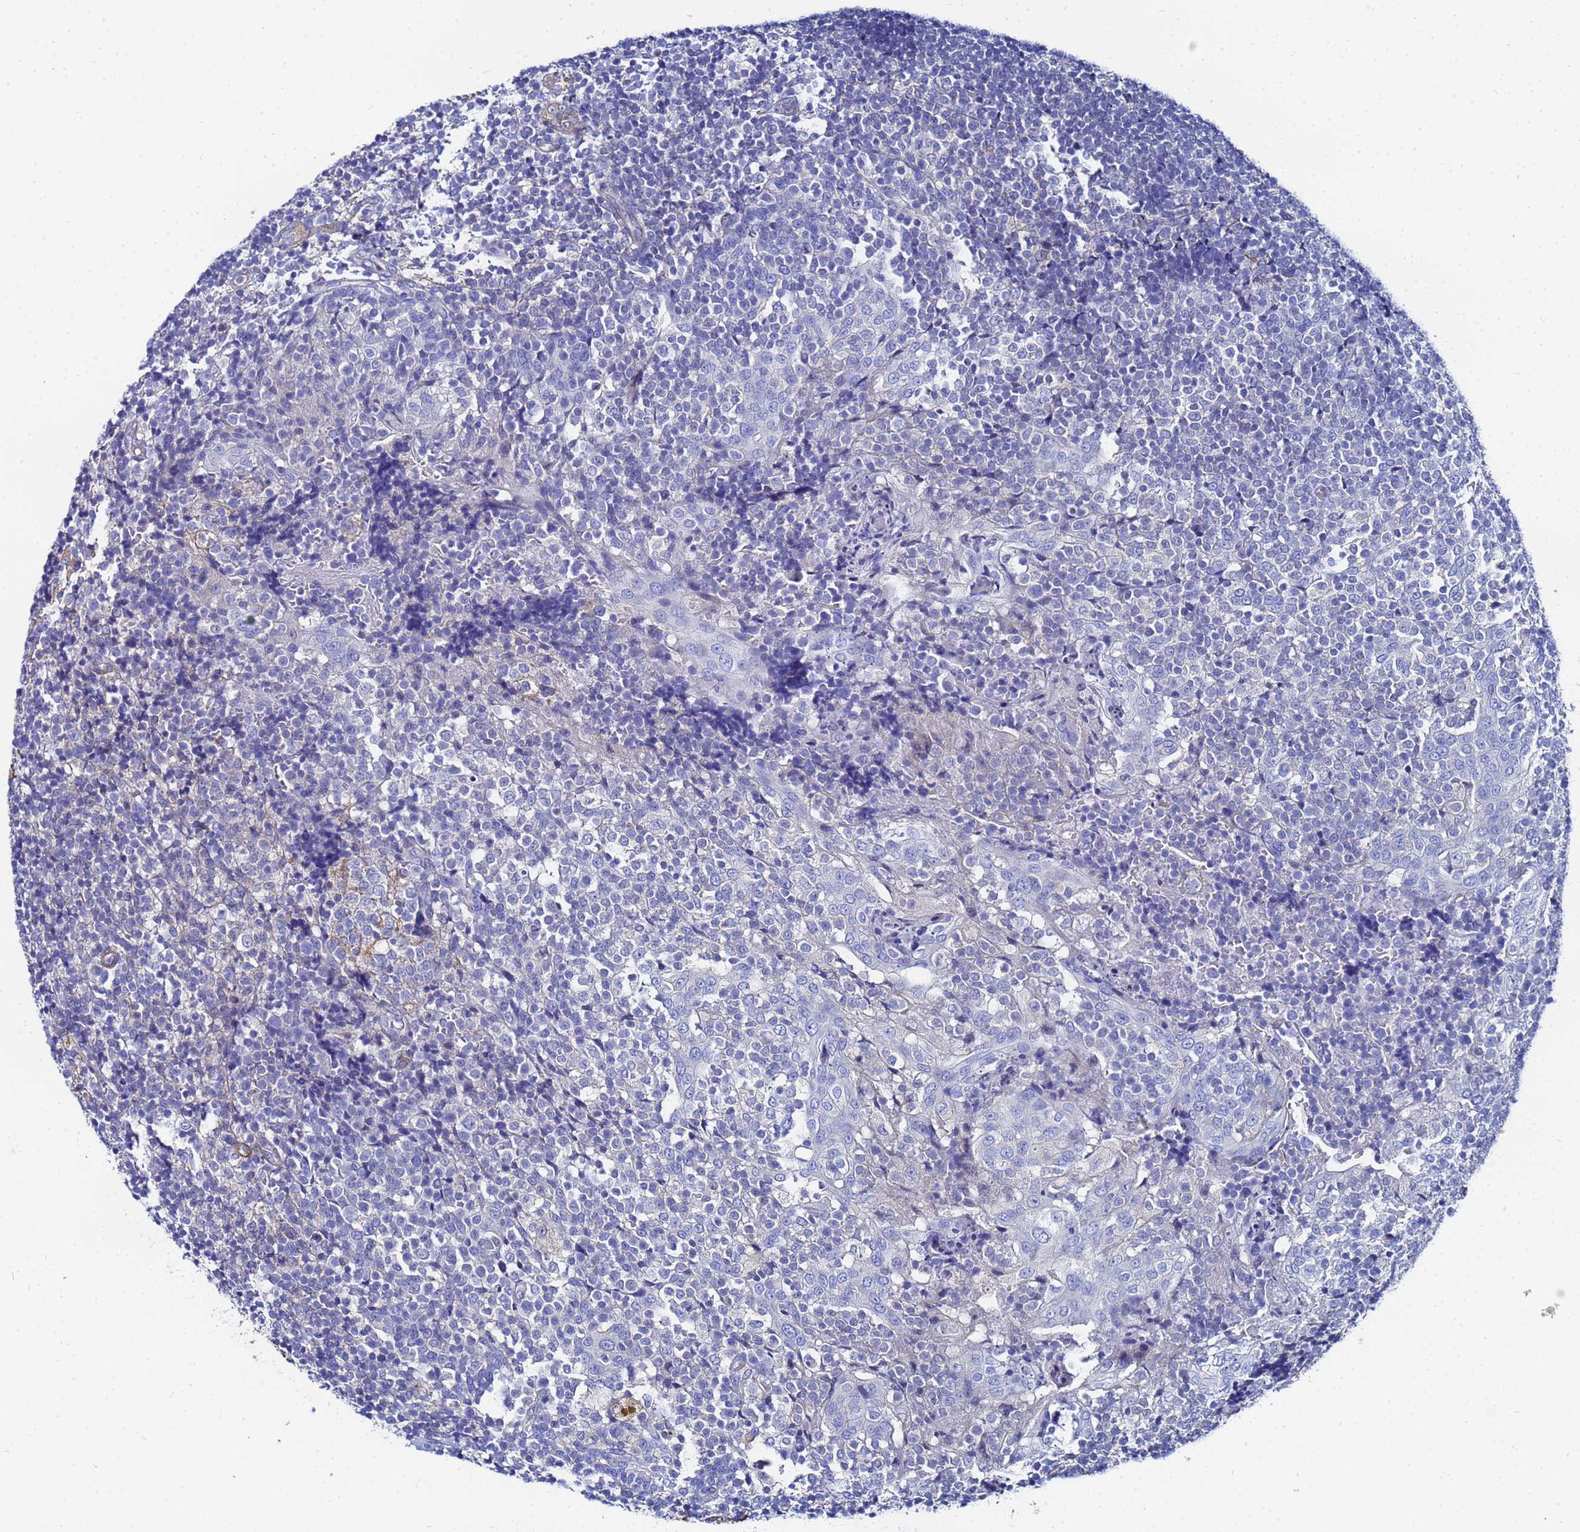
{"staining": {"intensity": "negative", "quantity": "none", "location": "none"}, "tissue": "tonsil", "cell_type": "Germinal center cells", "image_type": "normal", "snomed": [{"axis": "morphology", "description": "Normal tissue, NOS"}, {"axis": "topography", "description": "Tonsil"}], "caption": "DAB immunohistochemical staining of normal tonsil exhibits no significant staining in germinal center cells. The staining is performed using DAB brown chromogen with nuclei counter-stained in using hematoxylin.", "gene": "RAB39A", "patient": {"sex": "female", "age": 19}}